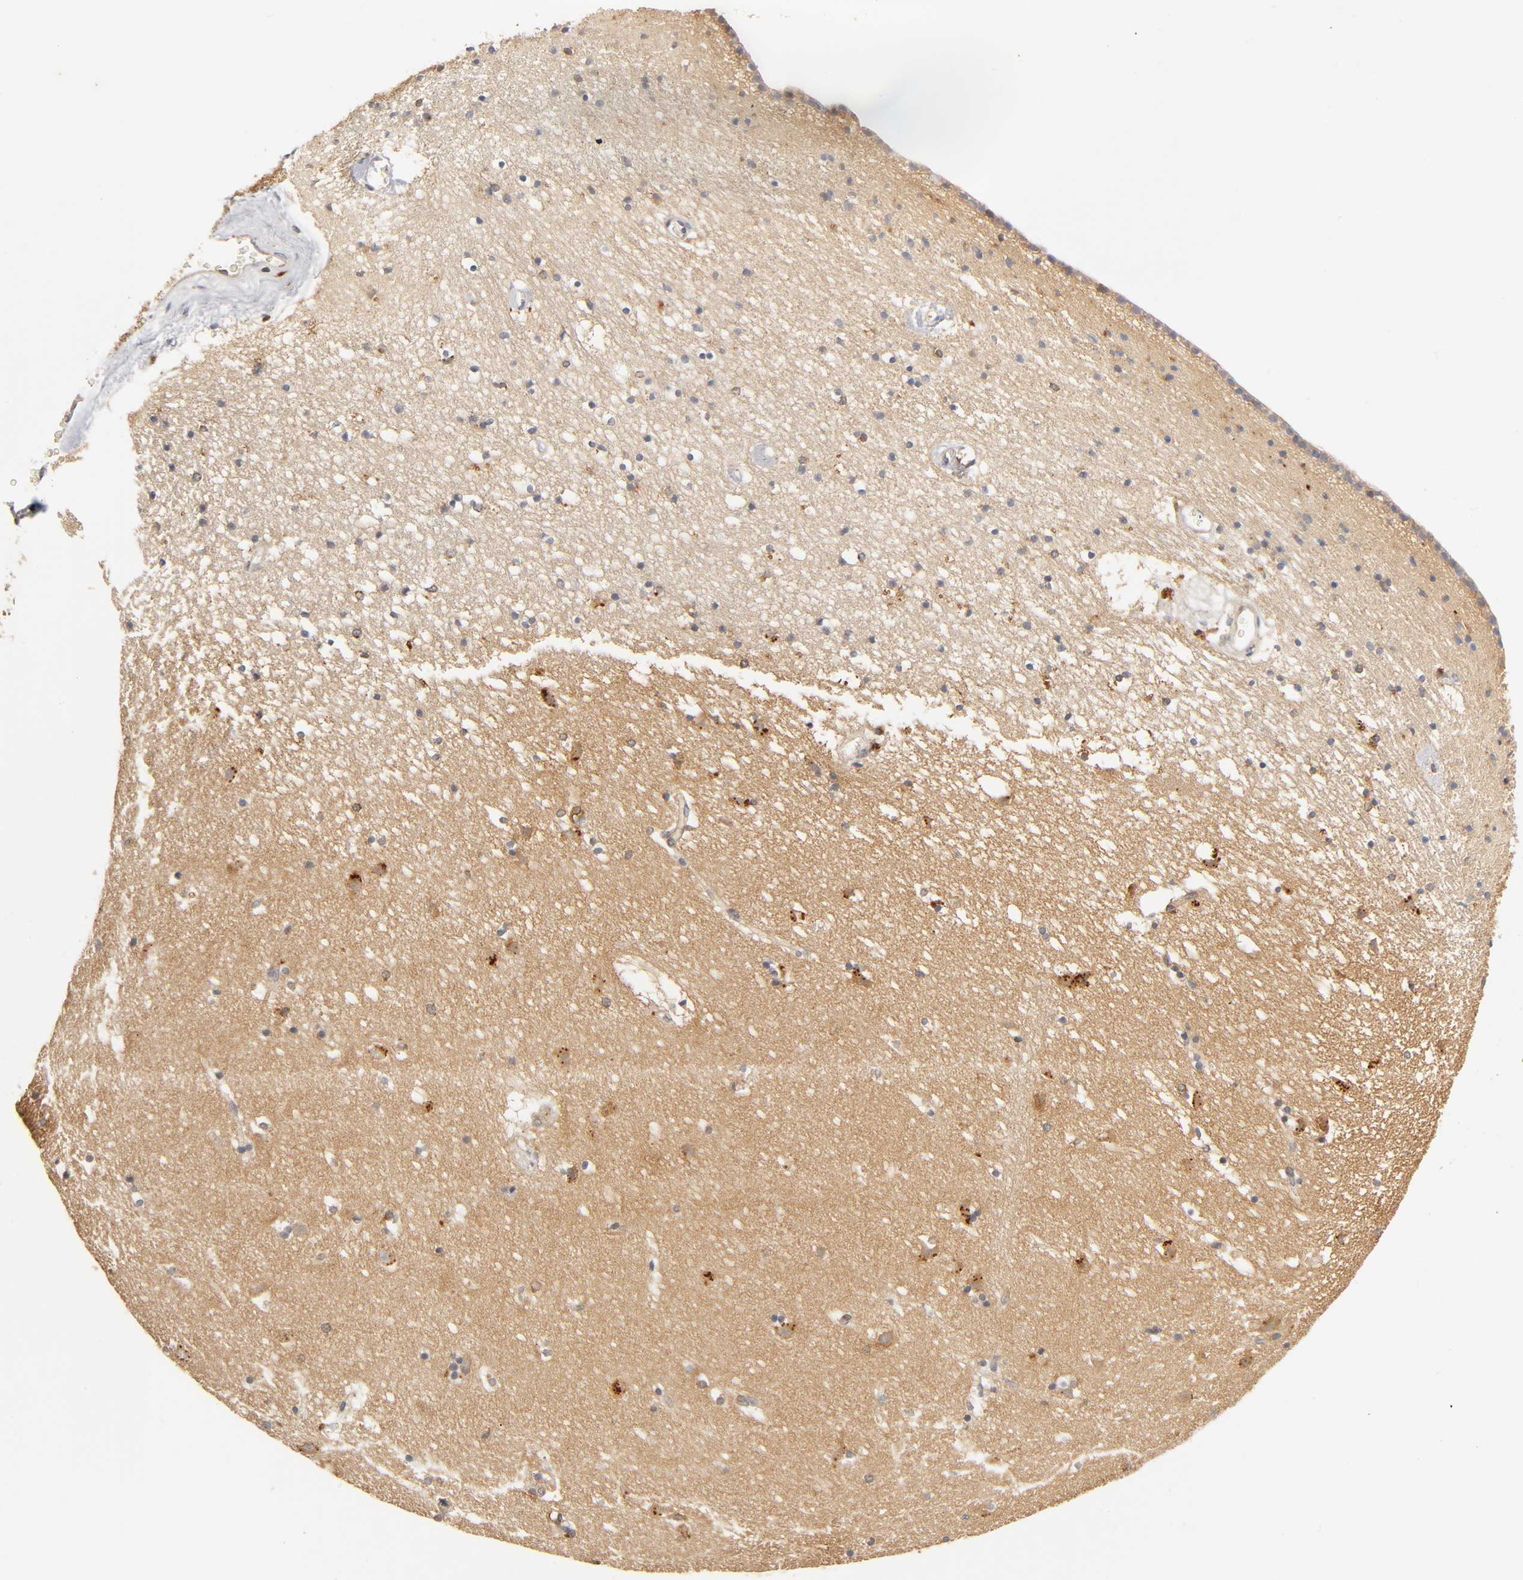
{"staining": {"intensity": "moderate", "quantity": "25%-75%", "location": "cytoplasmic/membranous"}, "tissue": "caudate", "cell_type": "Glial cells", "image_type": "normal", "snomed": [{"axis": "morphology", "description": "Normal tissue, NOS"}, {"axis": "topography", "description": "Lateral ventricle wall"}], "caption": "High-magnification brightfield microscopy of benign caudate stained with DAB (brown) and counterstained with hematoxylin (blue). glial cells exhibit moderate cytoplasmic/membranous expression is seen in approximately25%-75% of cells. Using DAB (3,3'-diaminobenzidine) (brown) and hematoxylin (blue) stains, captured at high magnification using brightfield microscopy.", "gene": "RHOA", "patient": {"sex": "male", "age": 45}}